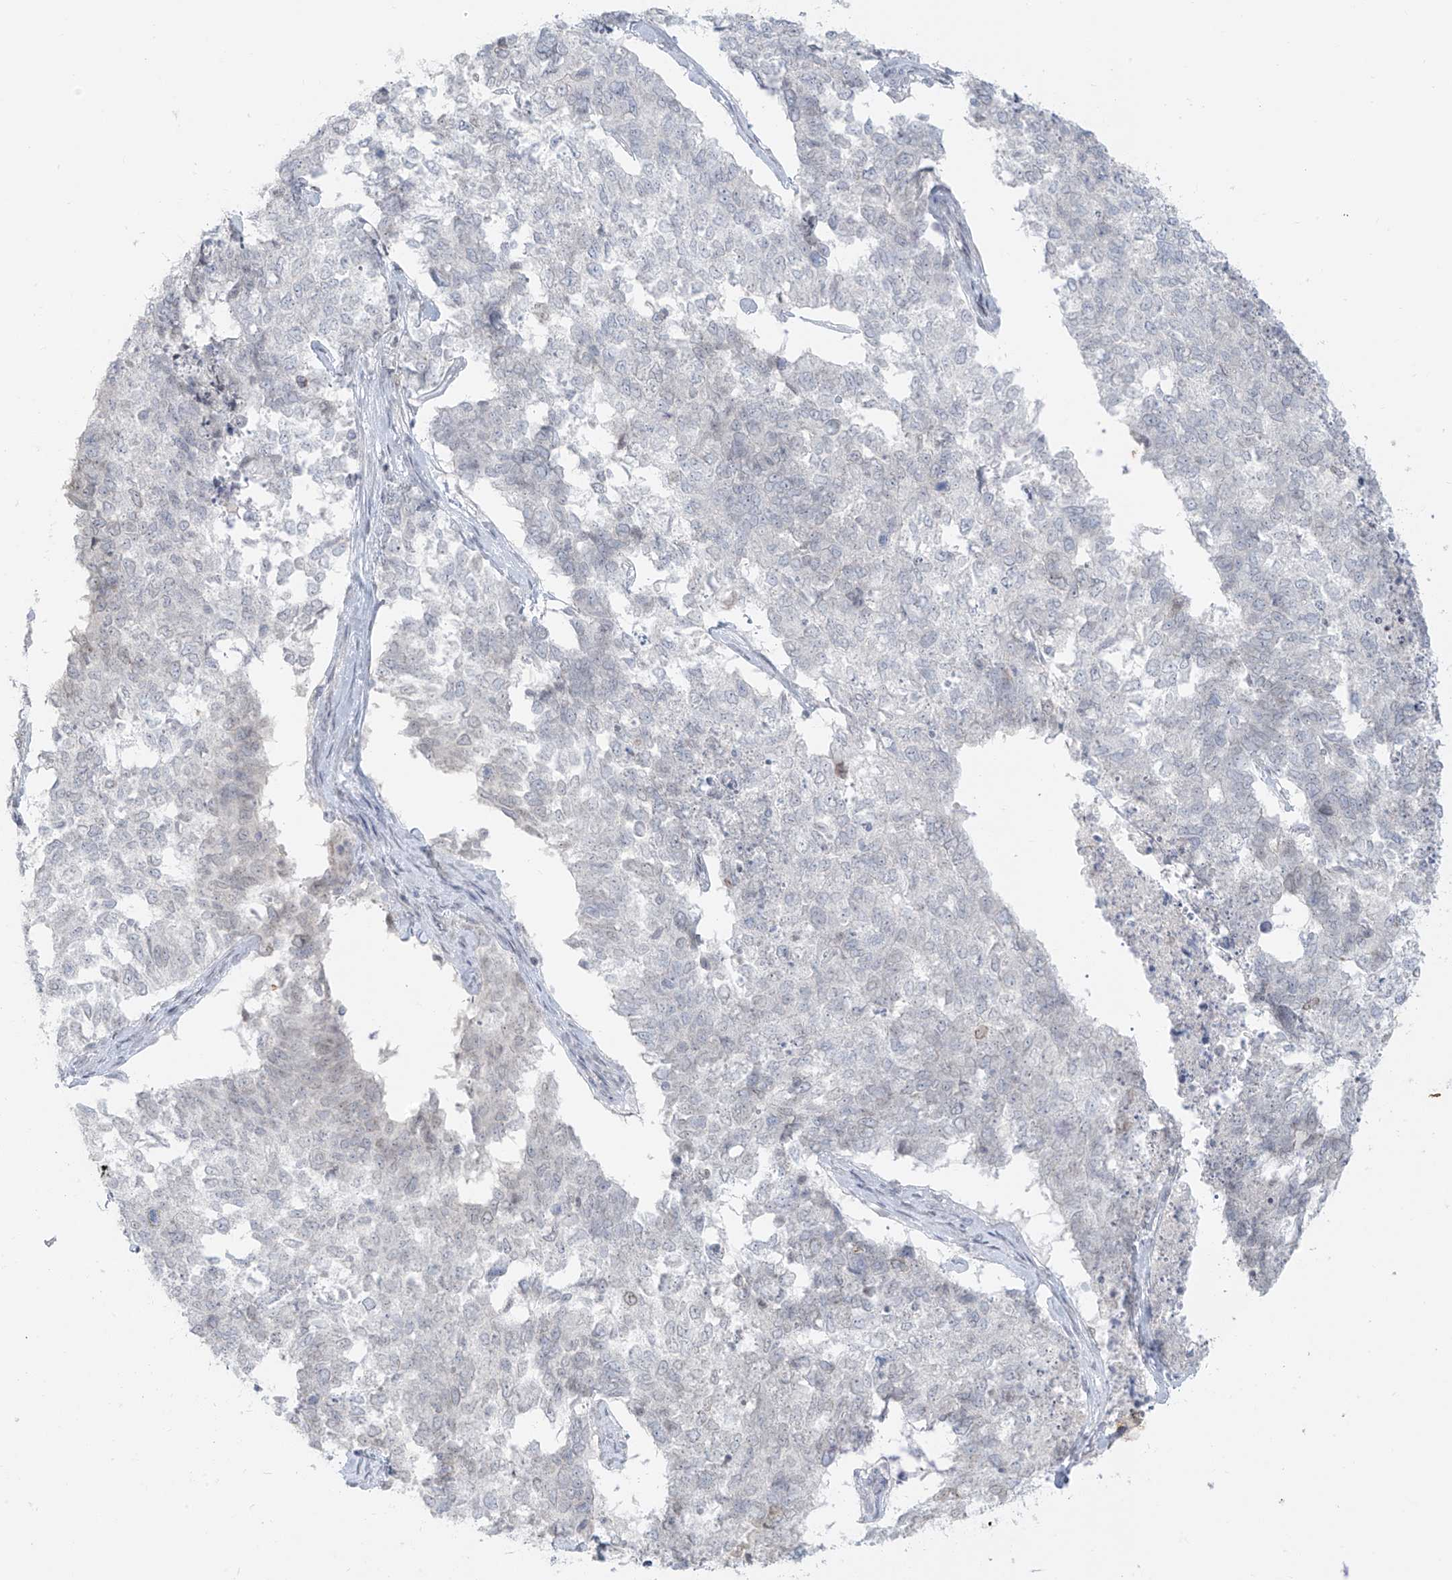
{"staining": {"intensity": "negative", "quantity": "none", "location": "none"}, "tissue": "cervical cancer", "cell_type": "Tumor cells", "image_type": "cancer", "snomed": [{"axis": "morphology", "description": "Squamous cell carcinoma, NOS"}, {"axis": "topography", "description": "Cervix"}], "caption": "Immunohistochemical staining of cervical cancer (squamous cell carcinoma) exhibits no significant positivity in tumor cells.", "gene": "OSBPL7", "patient": {"sex": "female", "age": 63}}